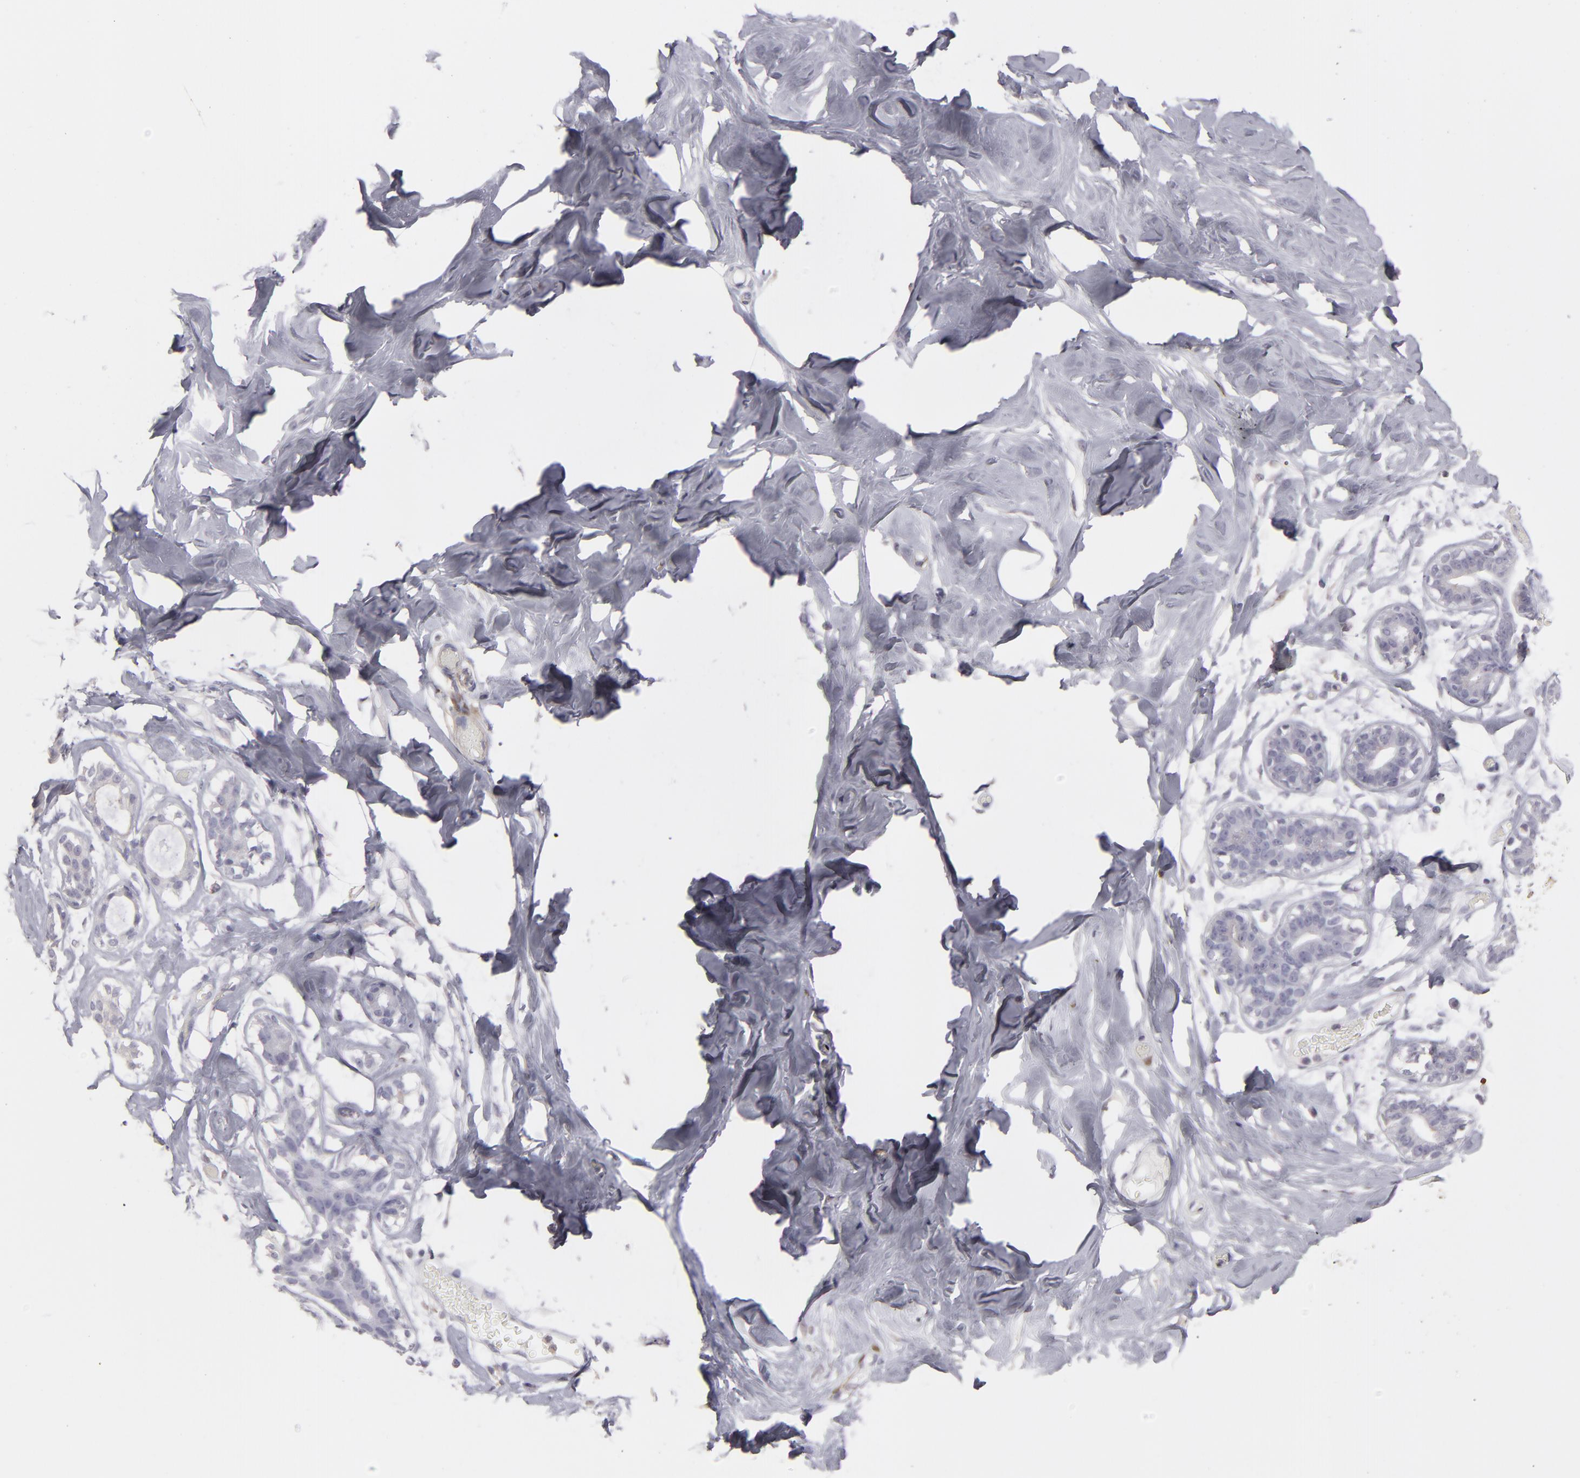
{"staining": {"intensity": "negative", "quantity": "none", "location": "none"}, "tissue": "breast", "cell_type": "Adipocytes", "image_type": "normal", "snomed": [{"axis": "morphology", "description": "Normal tissue, NOS"}, {"axis": "topography", "description": "Breast"}, {"axis": "topography", "description": "Soft tissue"}], "caption": "The photomicrograph shows no significant expression in adipocytes of breast. (Immunohistochemistry, brightfield microscopy, high magnification).", "gene": "SEMA3G", "patient": {"sex": "female", "age": 25}}